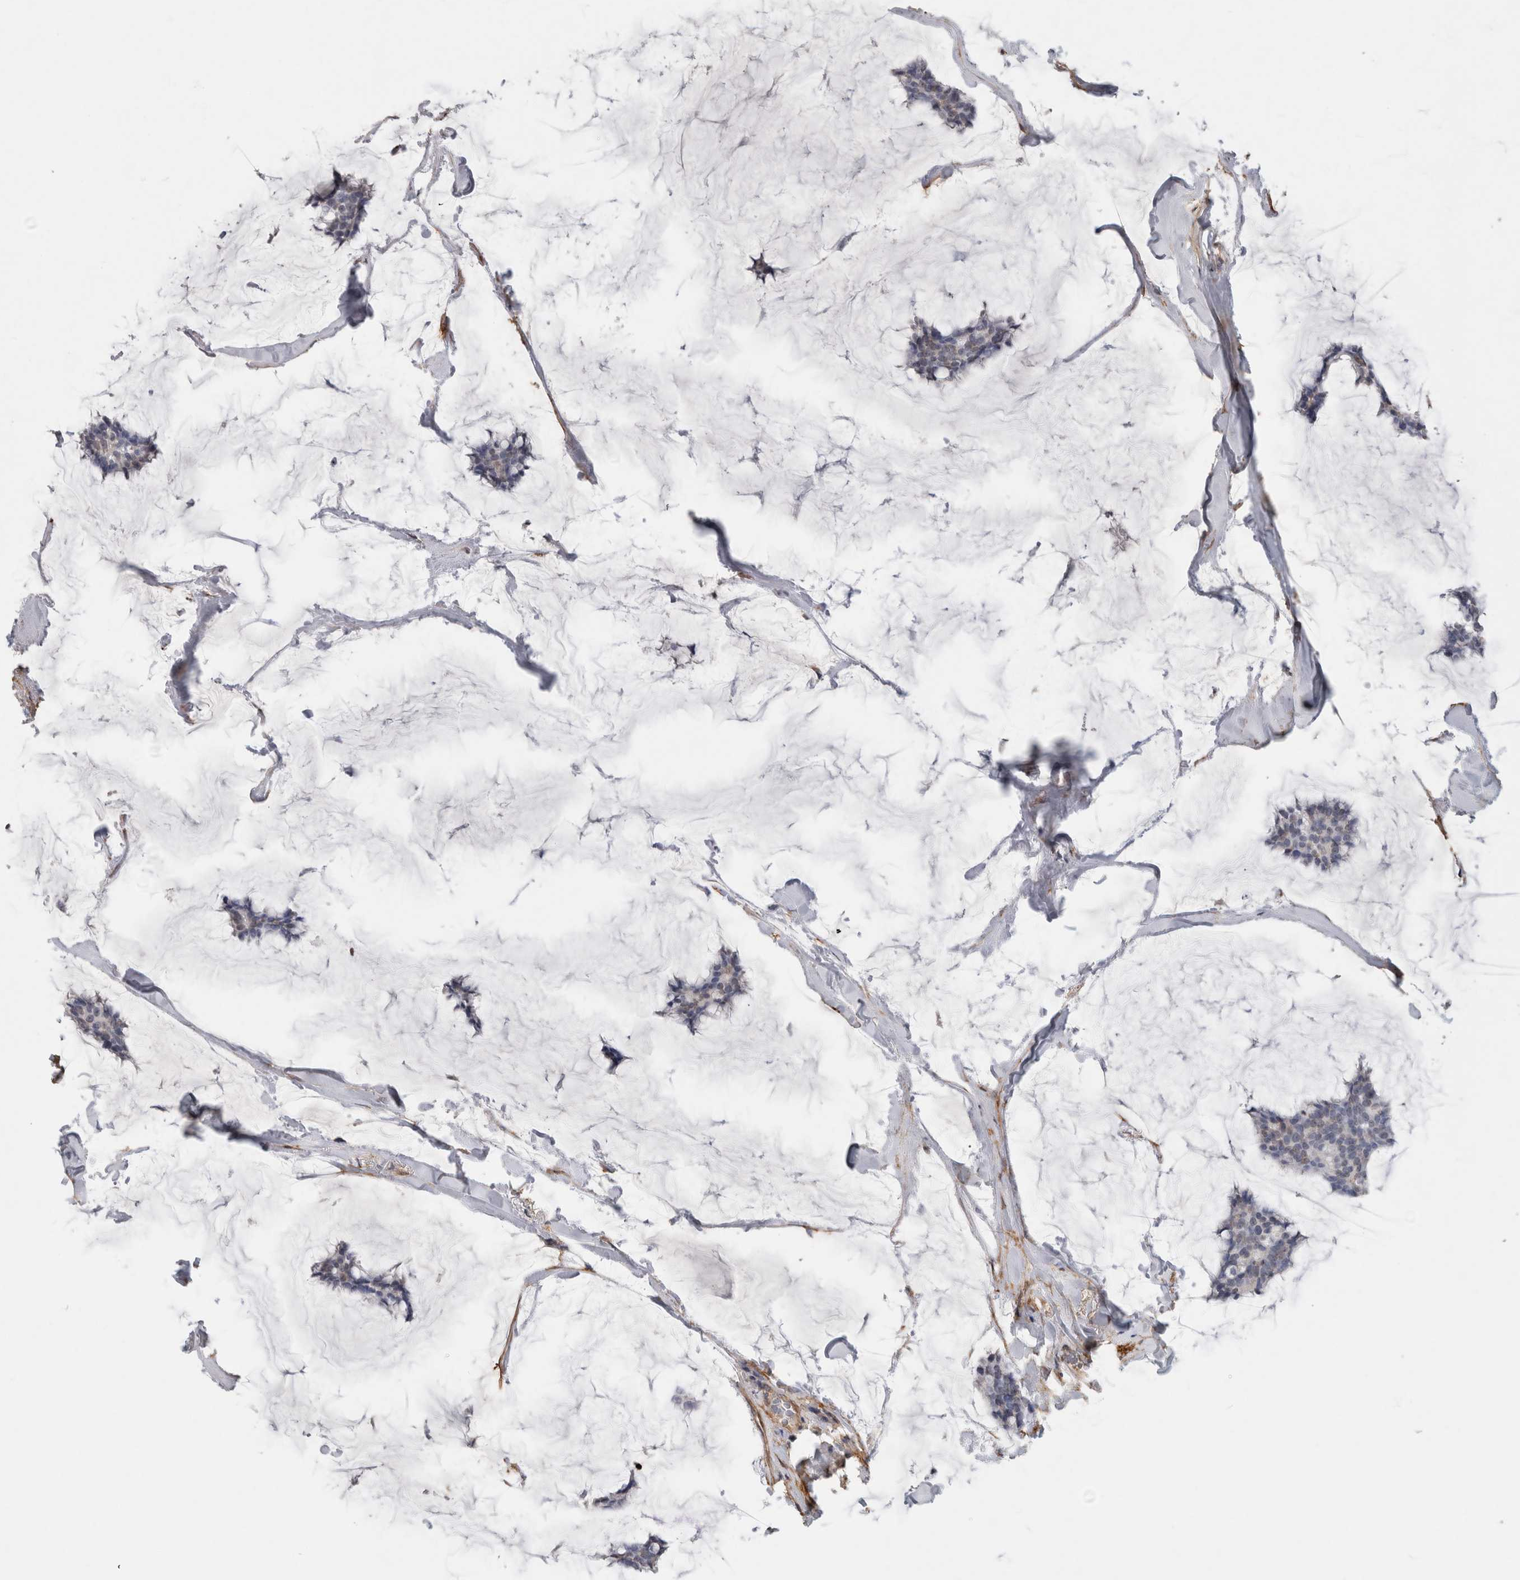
{"staining": {"intensity": "negative", "quantity": "none", "location": "none"}, "tissue": "breast cancer", "cell_type": "Tumor cells", "image_type": "cancer", "snomed": [{"axis": "morphology", "description": "Duct carcinoma"}, {"axis": "topography", "description": "Breast"}], "caption": "A high-resolution image shows immunohistochemistry staining of breast cancer (invasive ductal carcinoma), which demonstrates no significant positivity in tumor cells.", "gene": "RECK", "patient": {"sex": "female", "age": 93}}